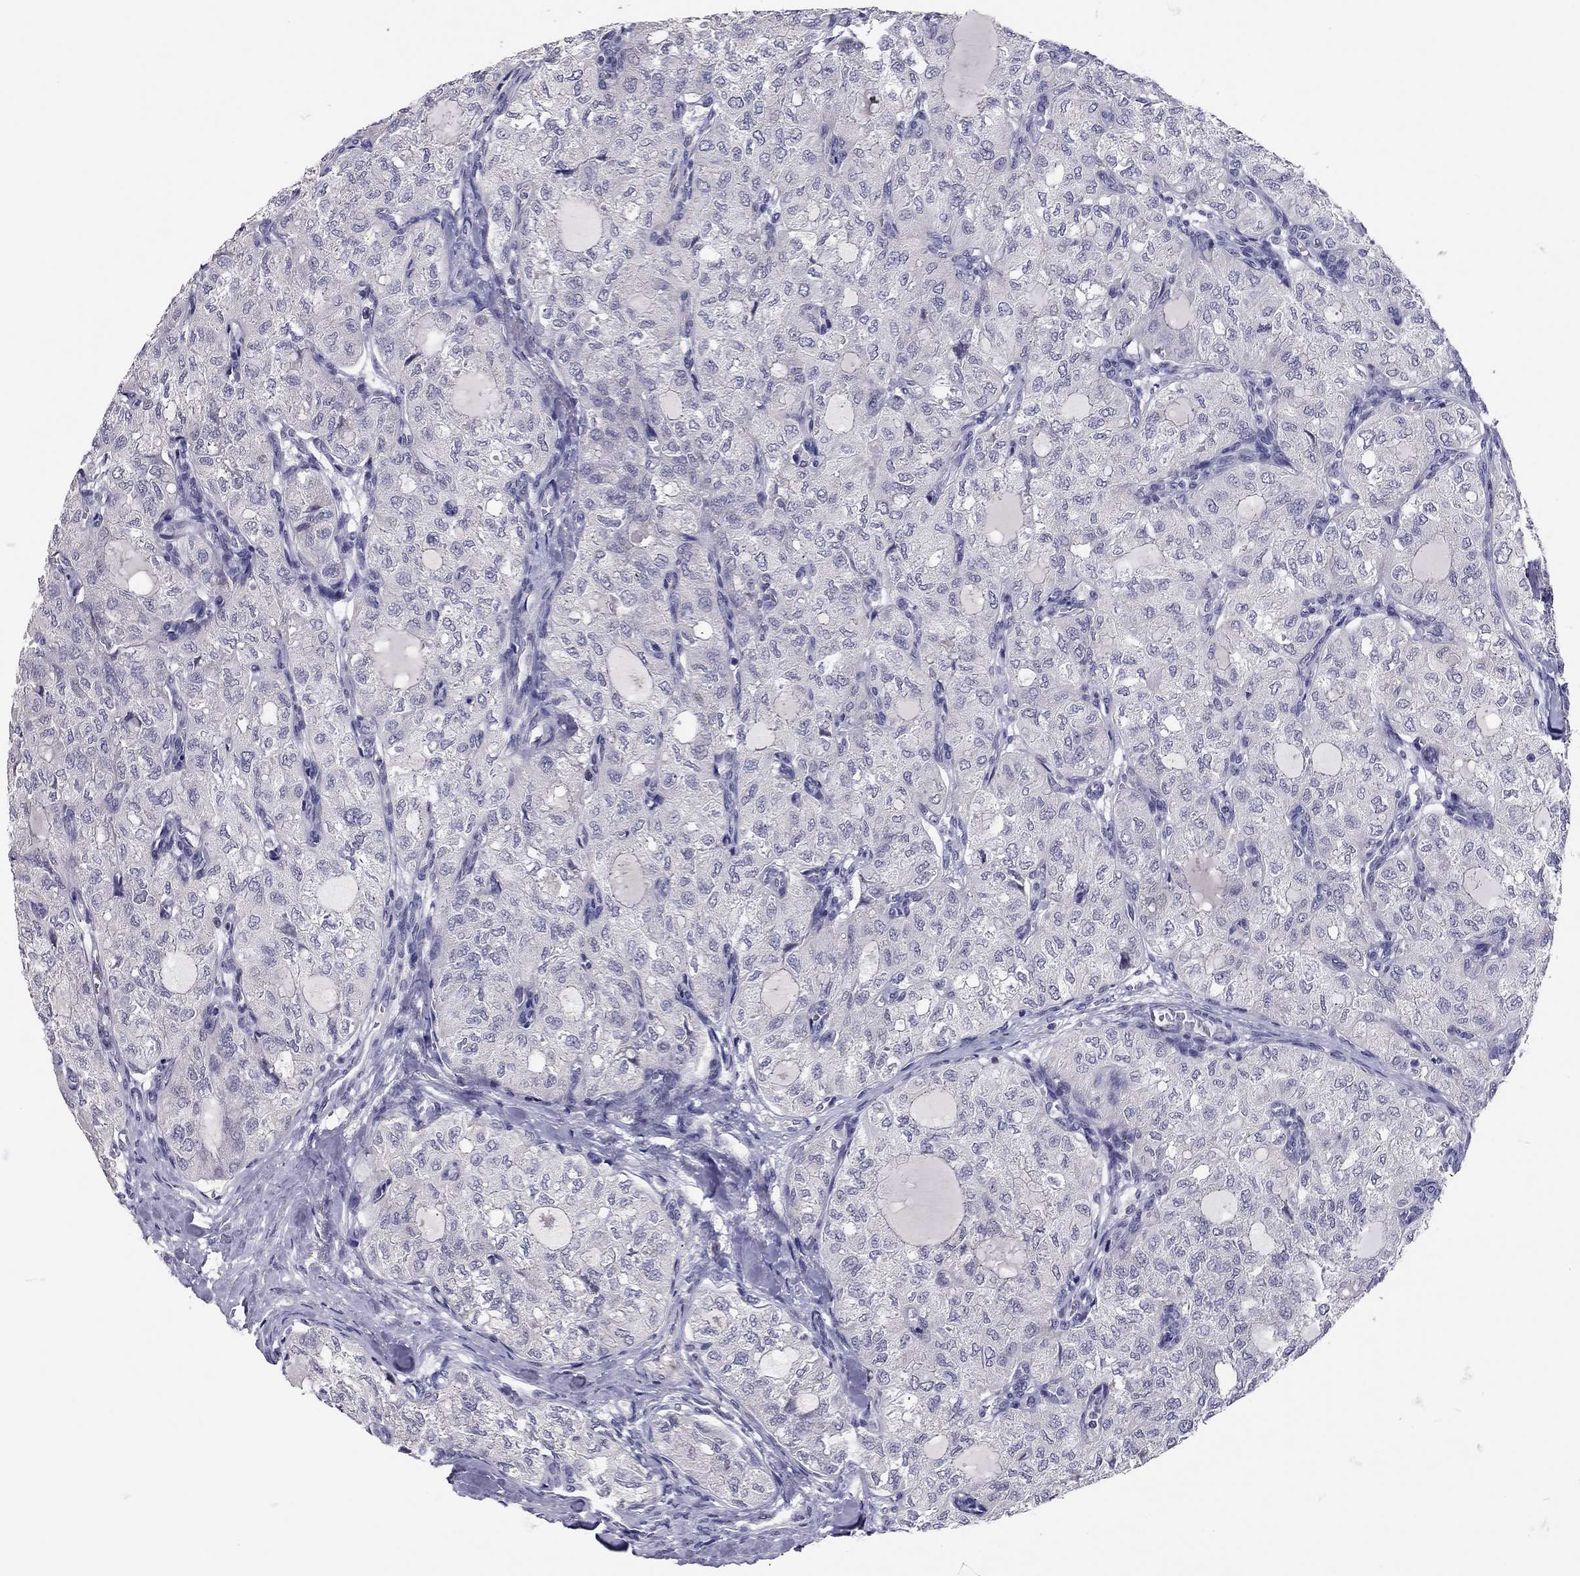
{"staining": {"intensity": "negative", "quantity": "none", "location": "none"}, "tissue": "thyroid cancer", "cell_type": "Tumor cells", "image_type": "cancer", "snomed": [{"axis": "morphology", "description": "Follicular adenoma carcinoma, NOS"}, {"axis": "topography", "description": "Thyroid gland"}], "caption": "Immunohistochemical staining of thyroid follicular adenoma carcinoma demonstrates no significant positivity in tumor cells. (IHC, brightfield microscopy, high magnification).", "gene": "SCARB1", "patient": {"sex": "male", "age": 75}}